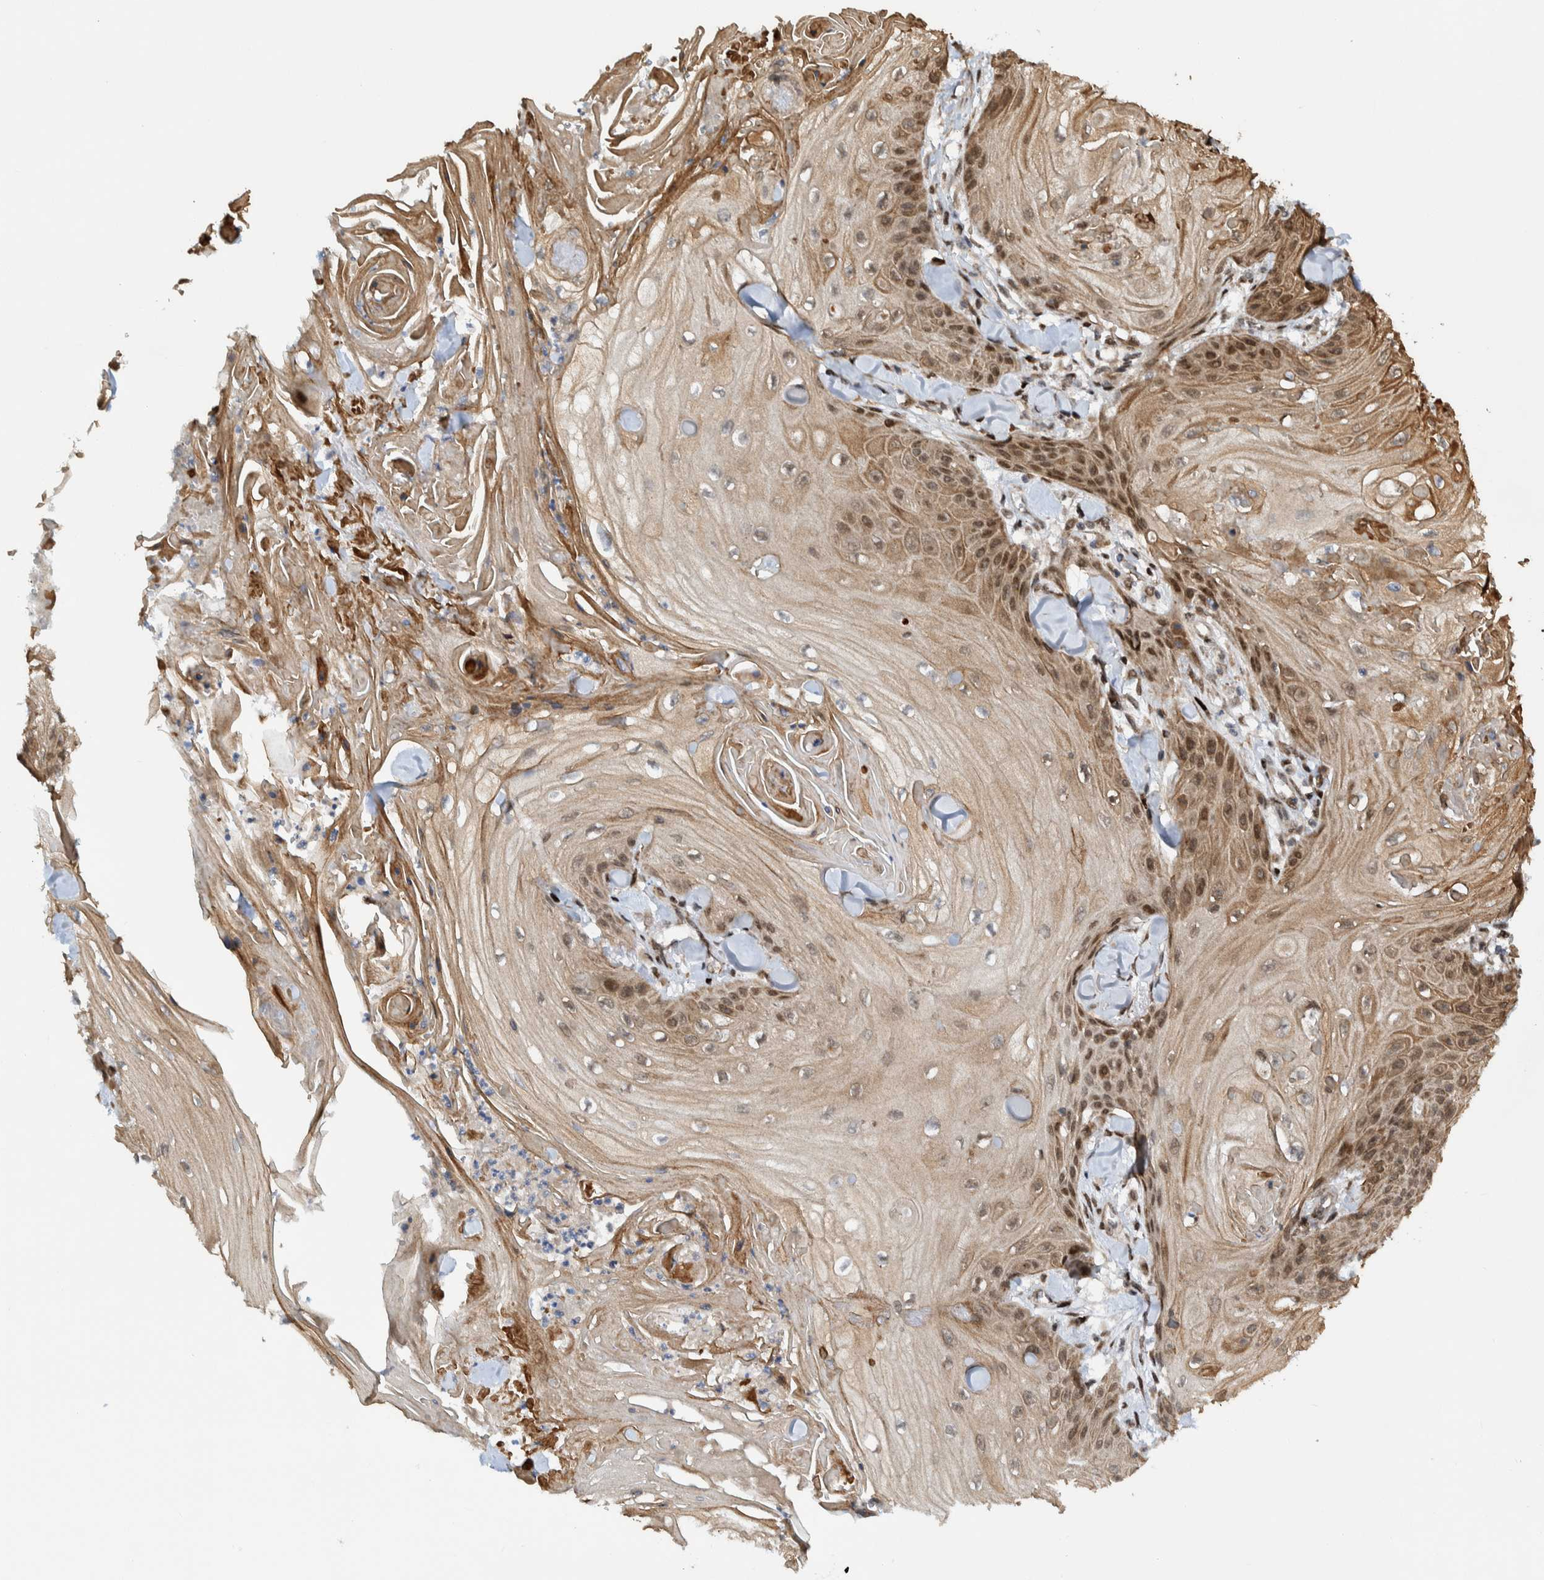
{"staining": {"intensity": "moderate", "quantity": "<25%", "location": "cytoplasmic/membranous,nuclear"}, "tissue": "skin cancer", "cell_type": "Tumor cells", "image_type": "cancer", "snomed": [{"axis": "morphology", "description": "Squamous cell carcinoma, NOS"}, {"axis": "topography", "description": "Skin"}], "caption": "A brown stain labels moderate cytoplasmic/membranous and nuclear positivity of a protein in human skin cancer (squamous cell carcinoma) tumor cells.", "gene": "CCDC57", "patient": {"sex": "male", "age": 74}}